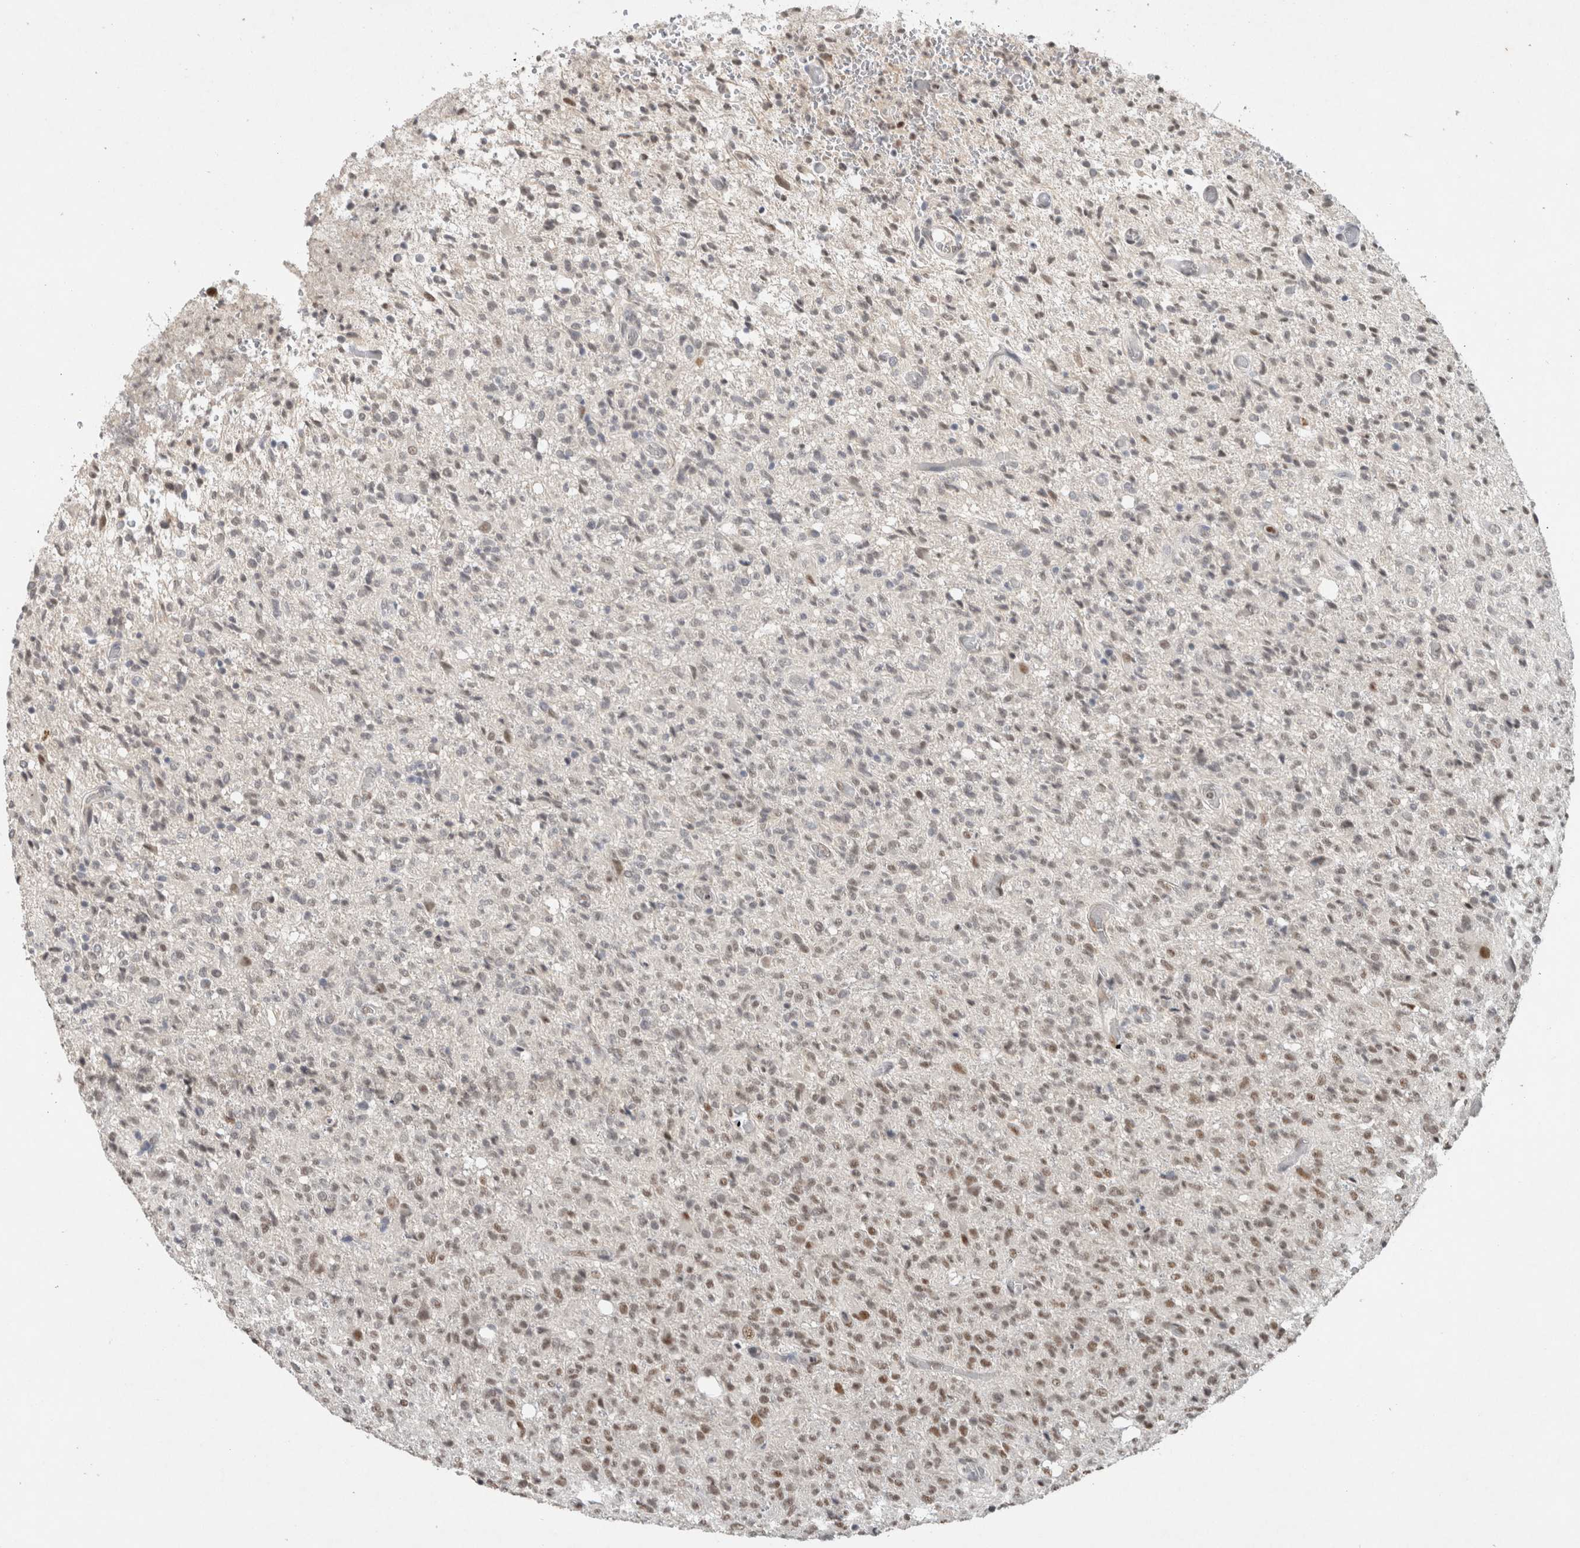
{"staining": {"intensity": "moderate", "quantity": "<25%", "location": "nuclear"}, "tissue": "glioma", "cell_type": "Tumor cells", "image_type": "cancer", "snomed": [{"axis": "morphology", "description": "Glioma, malignant, High grade"}, {"axis": "topography", "description": "Brain"}], "caption": "High-magnification brightfield microscopy of malignant high-grade glioma stained with DAB (brown) and counterstained with hematoxylin (blue). tumor cells exhibit moderate nuclear expression is appreciated in approximately<25% of cells.", "gene": "DDX42", "patient": {"sex": "female", "age": 57}}